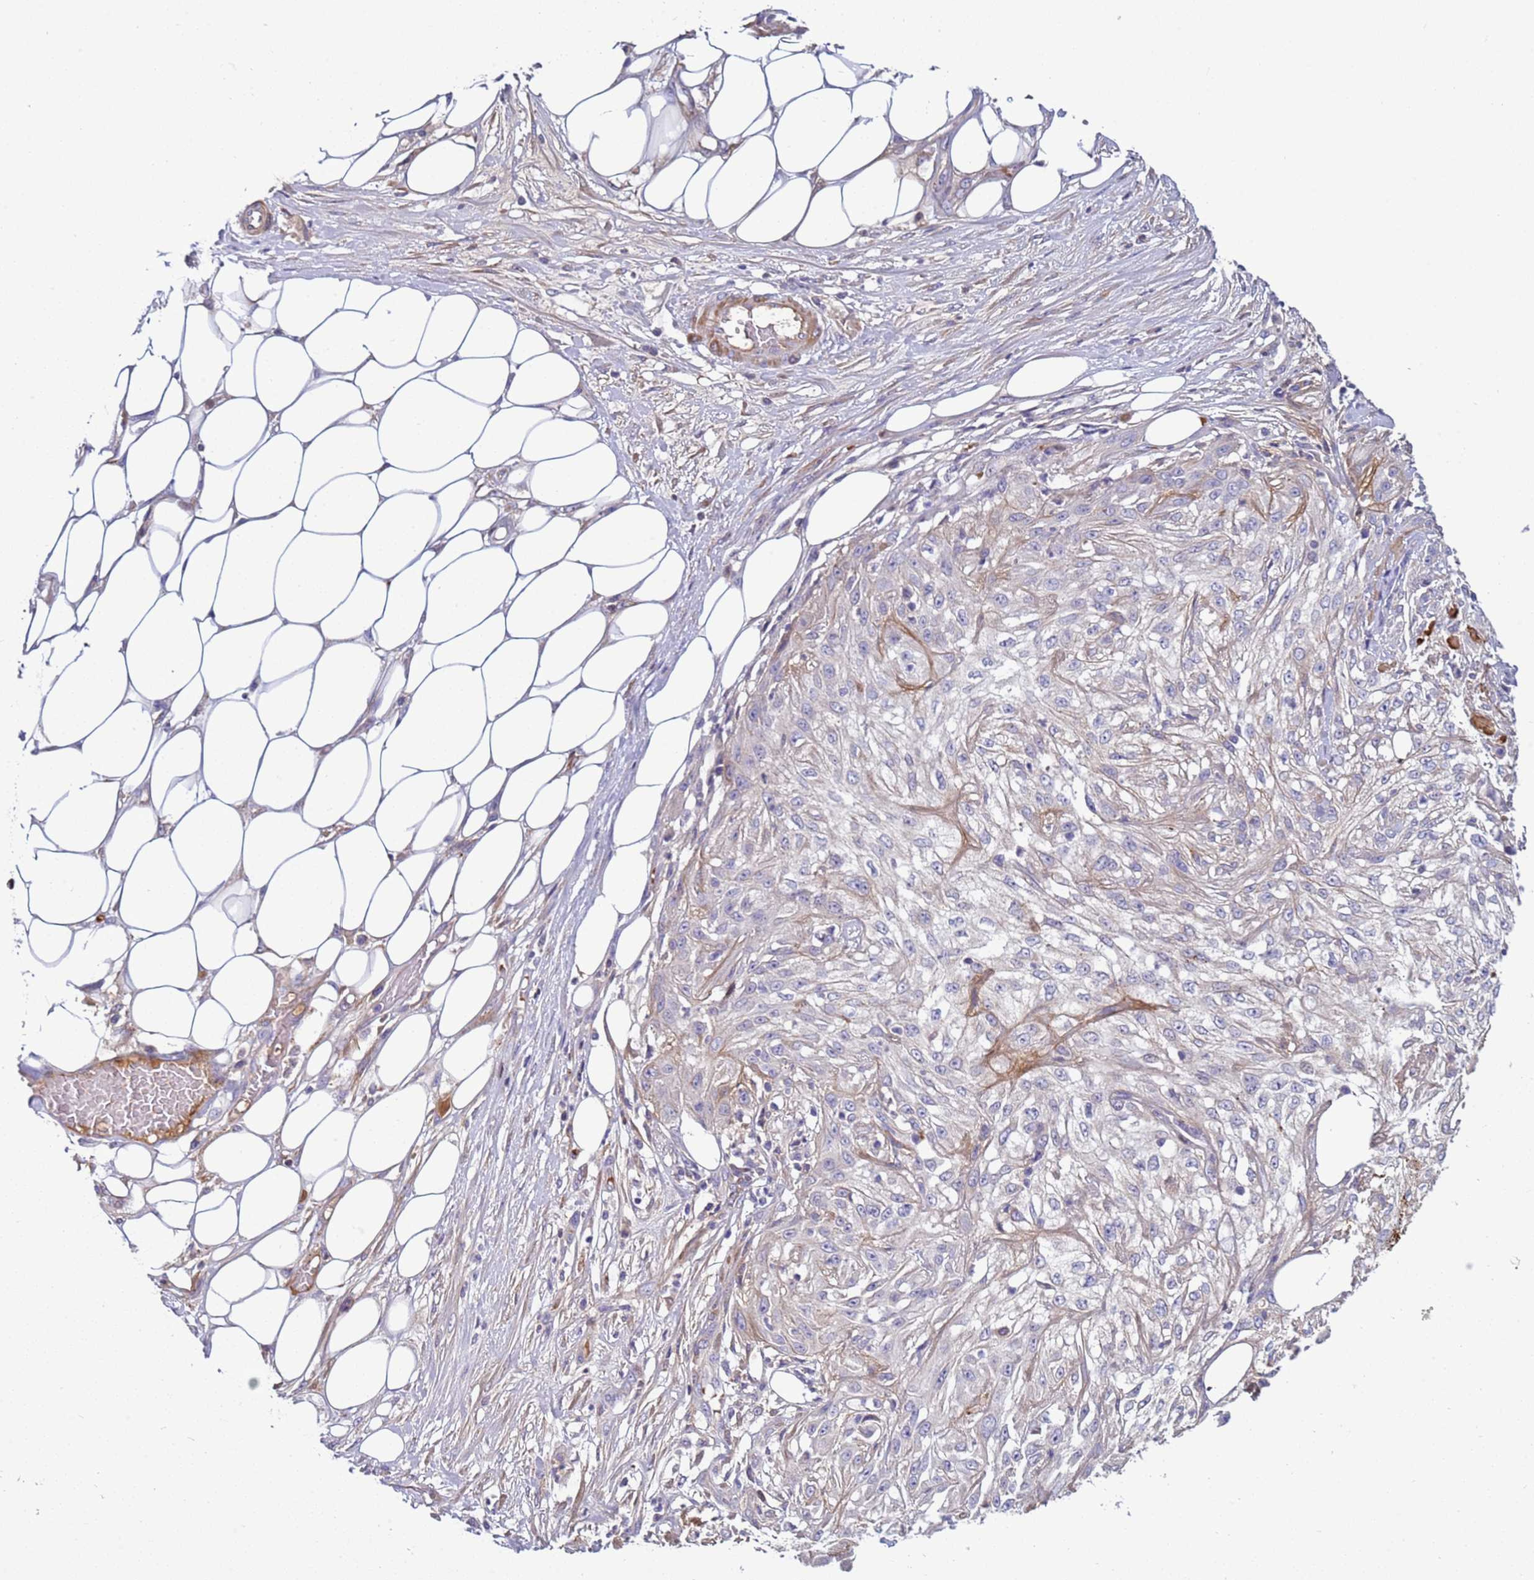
{"staining": {"intensity": "negative", "quantity": "none", "location": "none"}, "tissue": "skin cancer", "cell_type": "Tumor cells", "image_type": "cancer", "snomed": [{"axis": "morphology", "description": "Squamous cell carcinoma, NOS"}, {"axis": "morphology", "description": "Squamous cell carcinoma, metastatic, NOS"}, {"axis": "topography", "description": "Skin"}, {"axis": "topography", "description": "Lymph node"}], "caption": "This photomicrograph is of skin cancer stained with IHC to label a protein in brown with the nuclei are counter-stained blue. There is no positivity in tumor cells. (Brightfield microscopy of DAB (3,3'-diaminobenzidine) immunohistochemistry (IHC) at high magnification).", "gene": "TRIM51", "patient": {"sex": "male", "age": 75}}